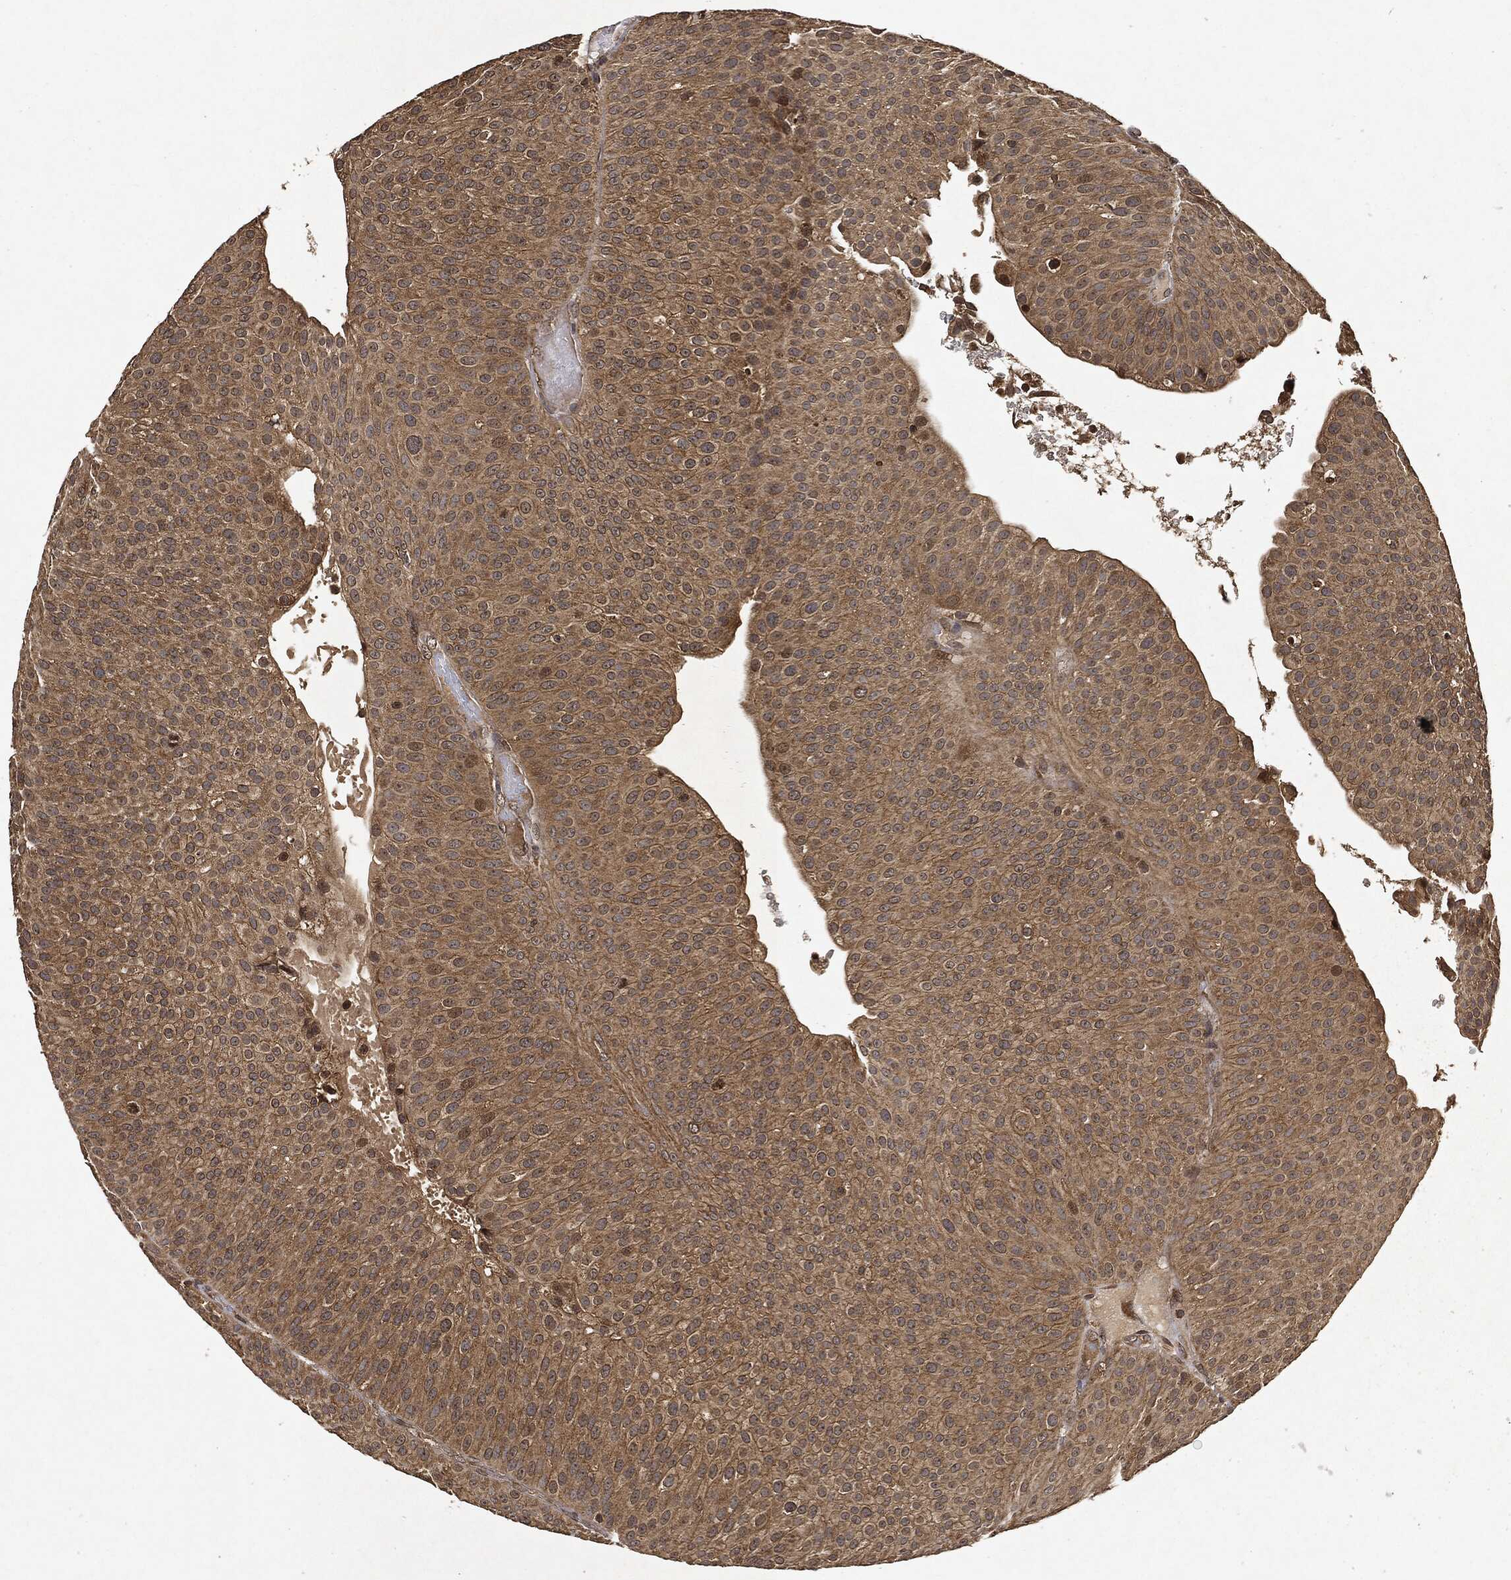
{"staining": {"intensity": "moderate", "quantity": ">75%", "location": "cytoplasmic/membranous"}, "tissue": "urothelial cancer", "cell_type": "Tumor cells", "image_type": "cancer", "snomed": [{"axis": "morphology", "description": "Urothelial carcinoma, Low grade"}, {"axis": "topography", "description": "Urinary bladder"}], "caption": "Immunohistochemistry (IHC) of human urothelial cancer reveals medium levels of moderate cytoplasmic/membranous staining in about >75% of tumor cells.", "gene": "ZNF226", "patient": {"sex": "male", "age": 65}}